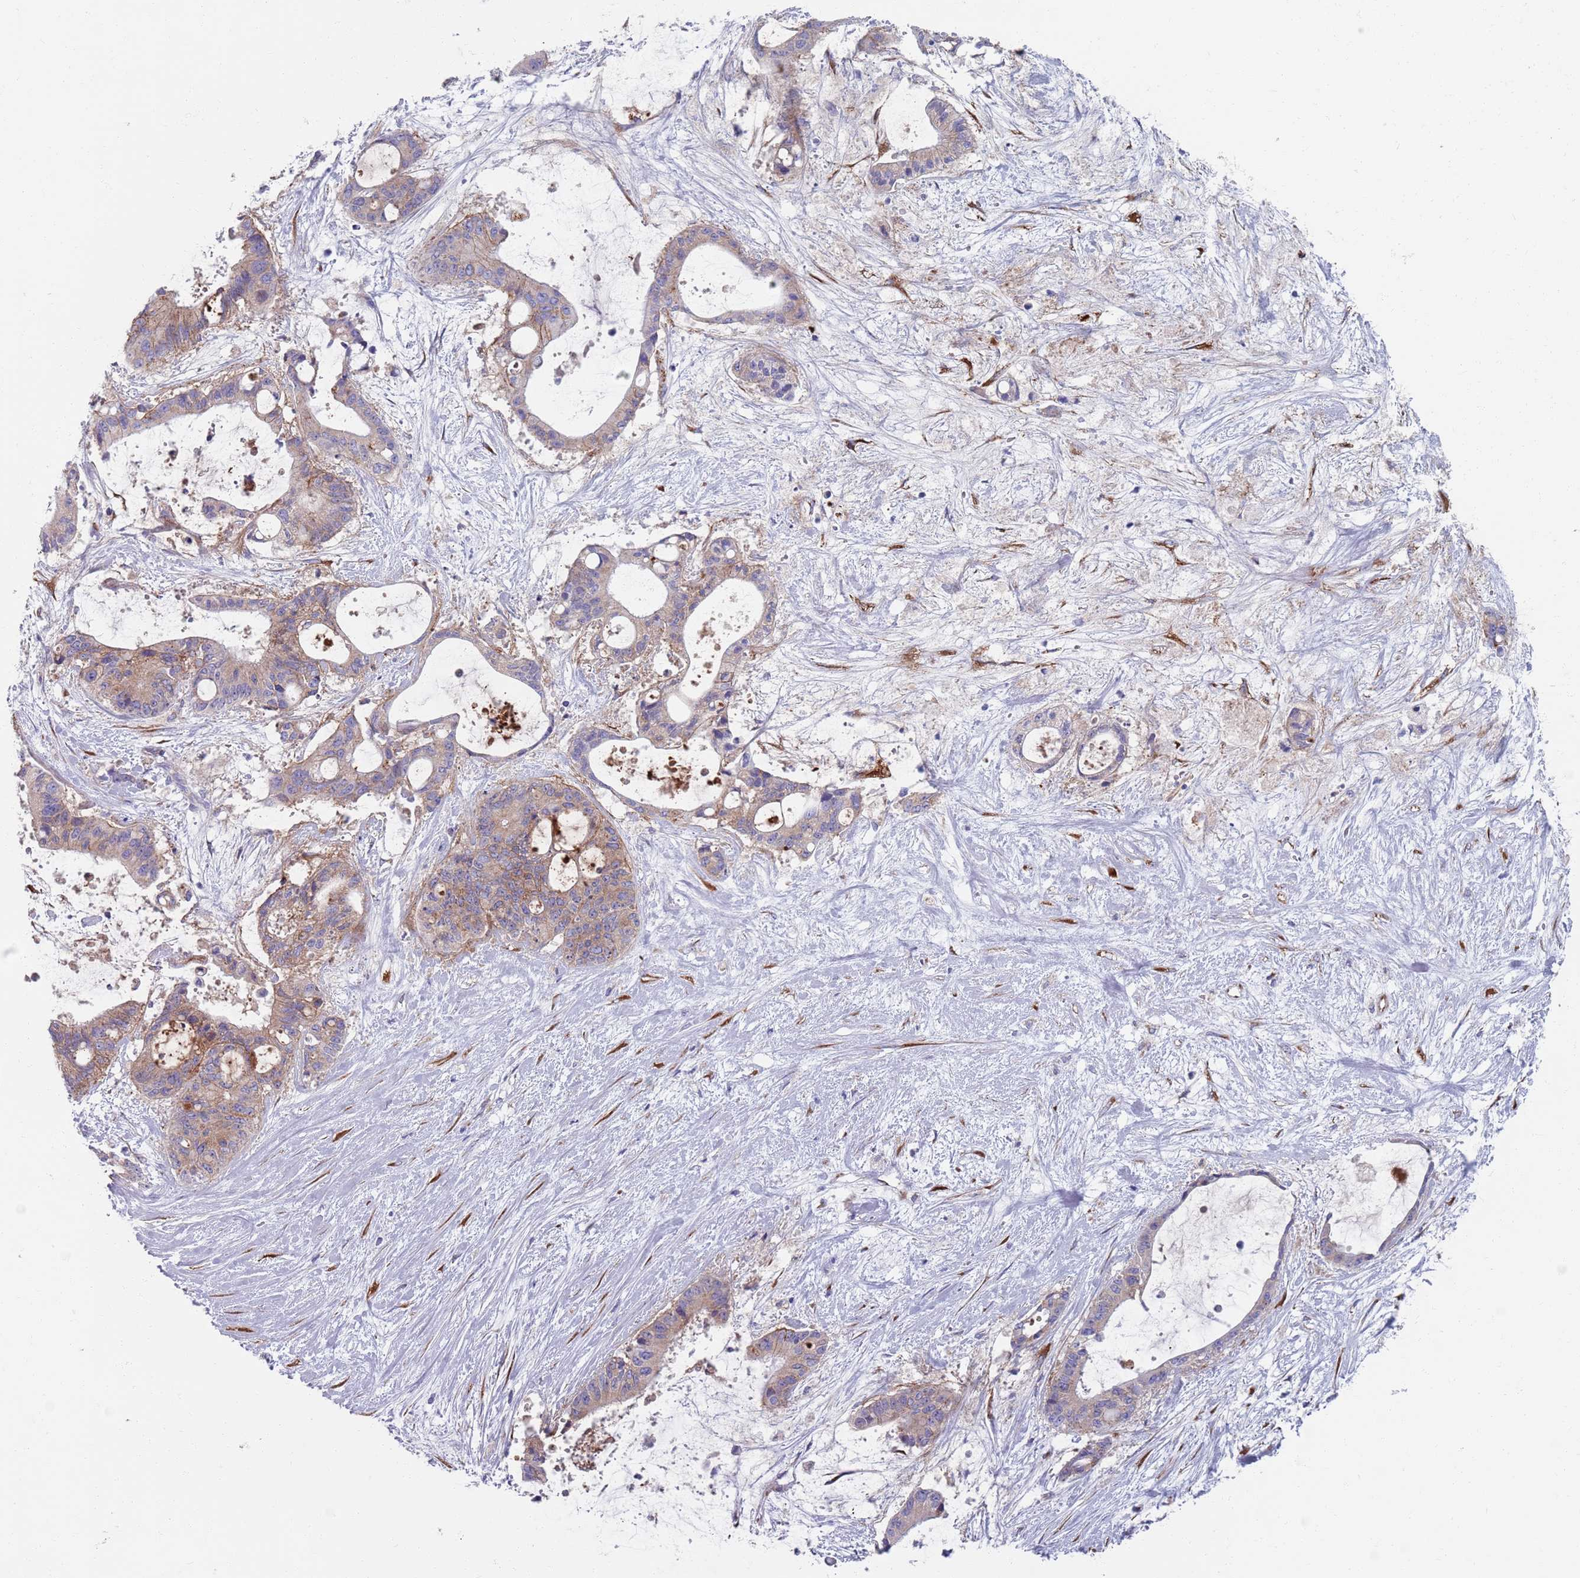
{"staining": {"intensity": "moderate", "quantity": "25%-75%", "location": "cytoplasmic/membranous"}, "tissue": "liver cancer", "cell_type": "Tumor cells", "image_type": "cancer", "snomed": [{"axis": "morphology", "description": "Normal tissue, NOS"}, {"axis": "morphology", "description": "Cholangiocarcinoma"}, {"axis": "topography", "description": "Liver"}, {"axis": "topography", "description": "Peripheral nerve tissue"}], "caption": "A high-resolution photomicrograph shows immunohistochemistry (IHC) staining of liver cholangiocarcinoma, which shows moderate cytoplasmic/membranous staining in approximately 25%-75% of tumor cells.", "gene": "PLOD1", "patient": {"sex": "female", "age": 73}}